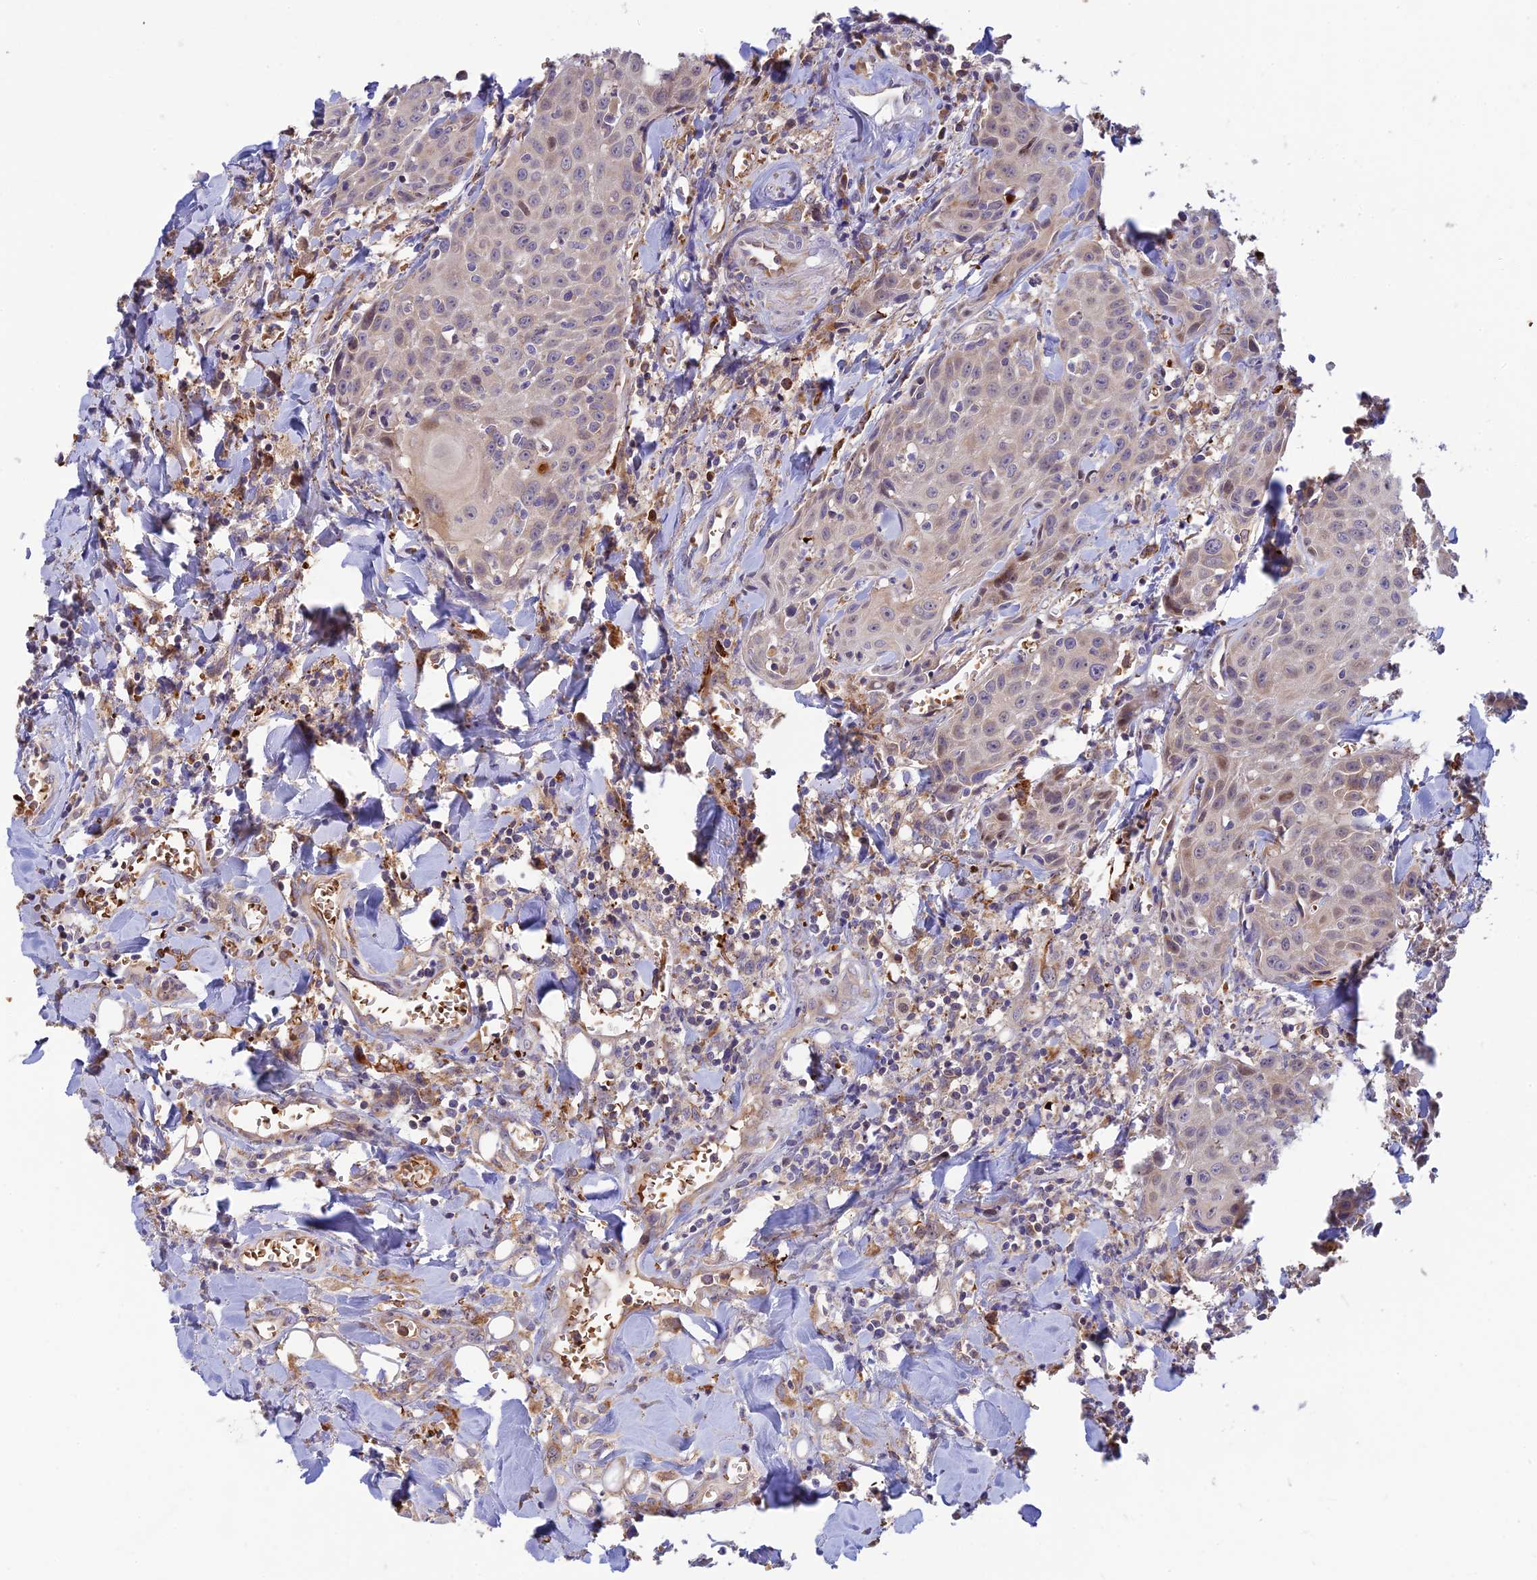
{"staining": {"intensity": "negative", "quantity": "none", "location": "none"}, "tissue": "head and neck cancer", "cell_type": "Tumor cells", "image_type": "cancer", "snomed": [{"axis": "morphology", "description": "Squamous cell carcinoma, NOS"}, {"axis": "topography", "description": "Oral tissue"}, {"axis": "topography", "description": "Head-Neck"}], "caption": "This is an IHC histopathology image of head and neck cancer (squamous cell carcinoma). There is no staining in tumor cells.", "gene": "UFSP2", "patient": {"sex": "female", "age": 82}}